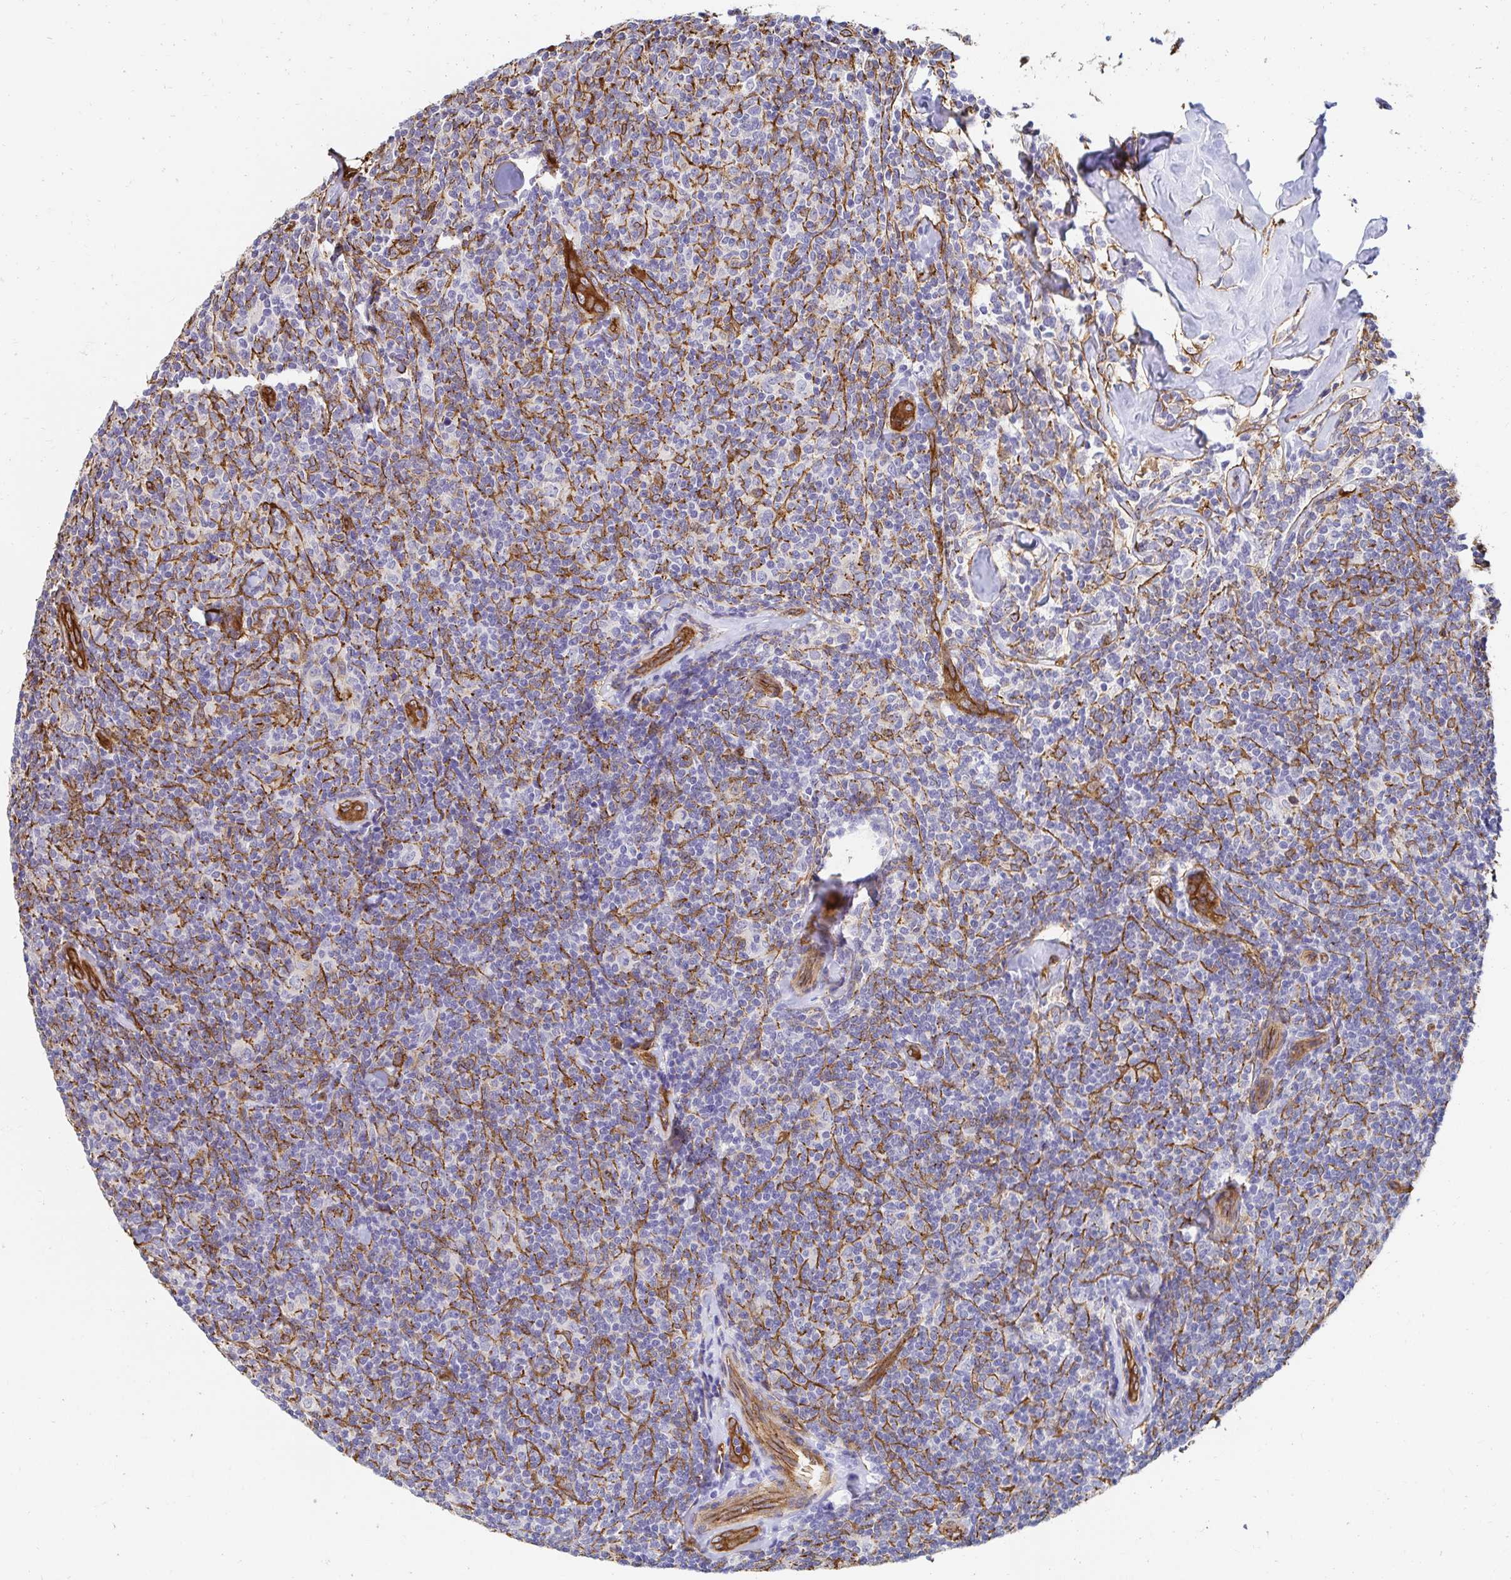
{"staining": {"intensity": "moderate", "quantity": "<25%", "location": "cytoplasmic/membranous"}, "tissue": "lymphoma", "cell_type": "Tumor cells", "image_type": "cancer", "snomed": [{"axis": "morphology", "description": "Malignant lymphoma, non-Hodgkin's type, Low grade"}, {"axis": "topography", "description": "Lymph node"}], "caption": "A brown stain highlights moderate cytoplasmic/membranous positivity of a protein in human lymphoma tumor cells.", "gene": "CTTN", "patient": {"sex": "female", "age": 56}}